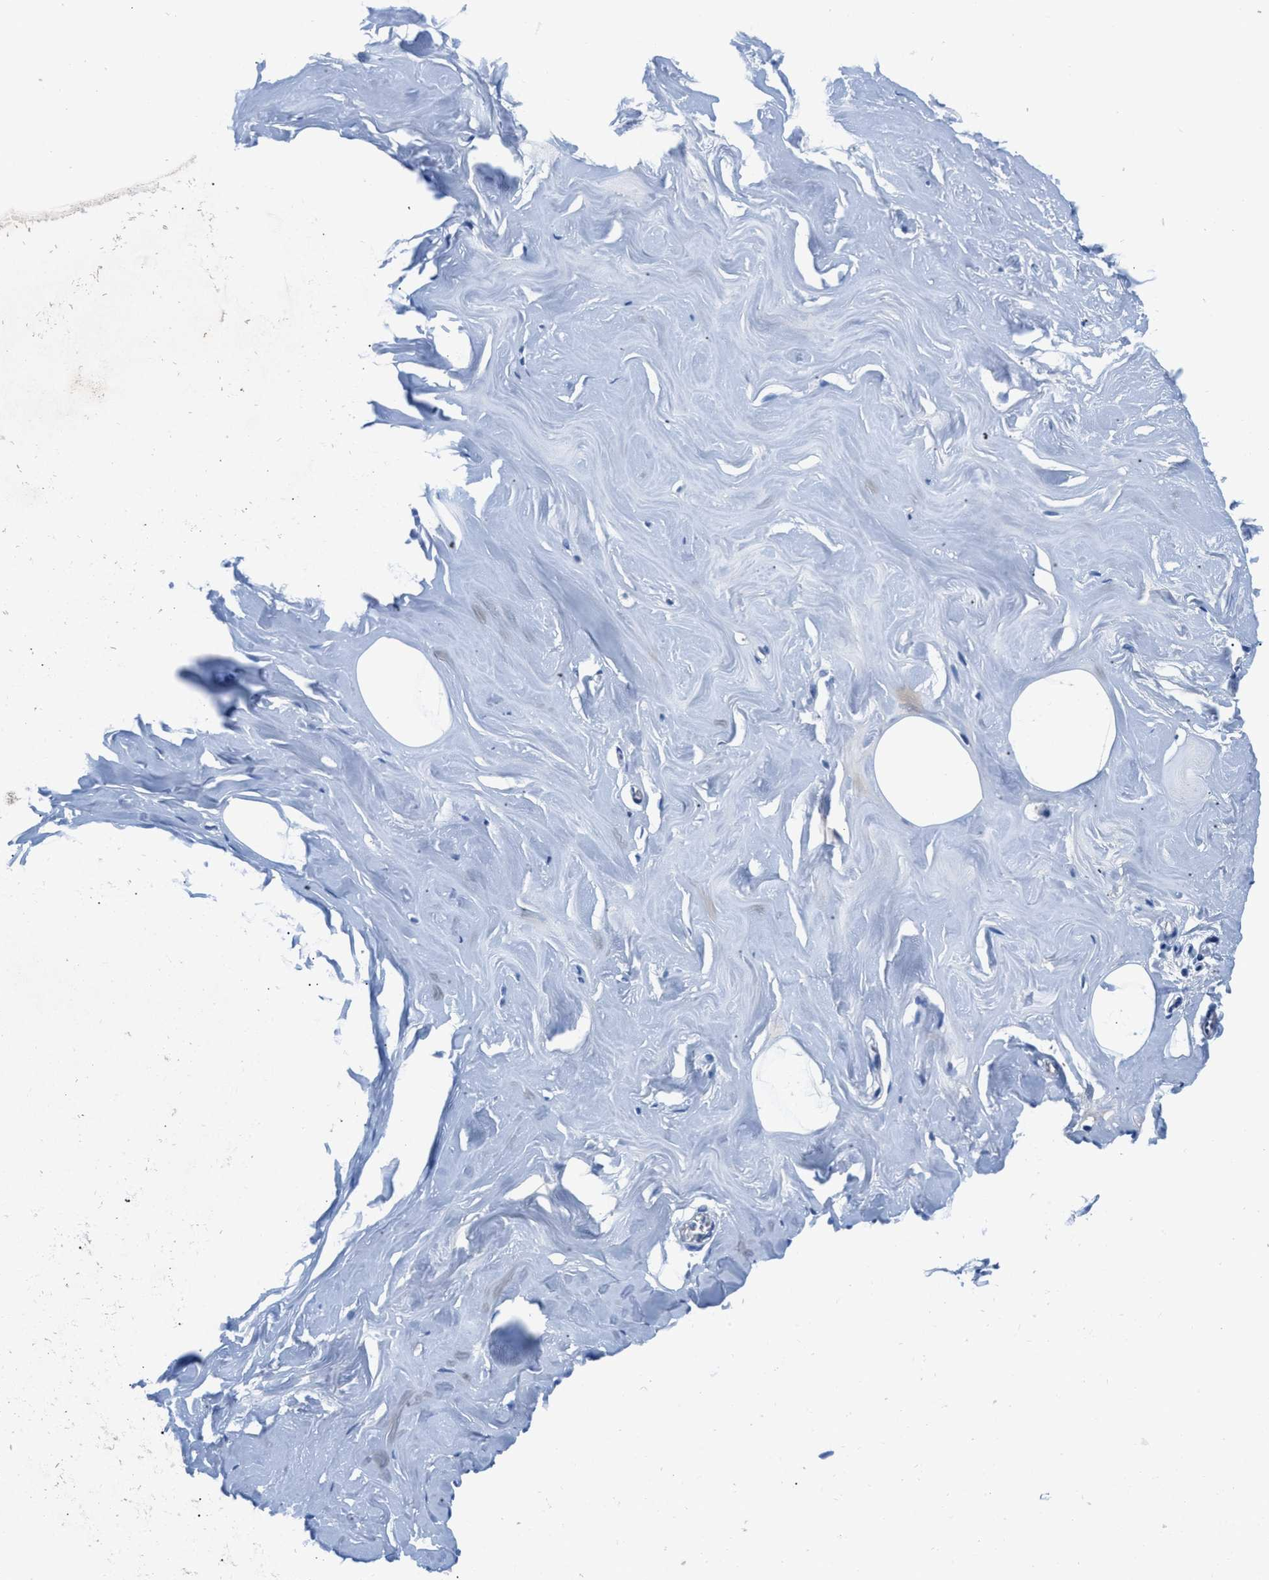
{"staining": {"intensity": "negative", "quantity": "none", "location": "none"}, "tissue": "adipose tissue", "cell_type": "Adipocytes", "image_type": "normal", "snomed": [{"axis": "morphology", "description": "Normal tissue, NOS"}, {"axis": "morphology", "description": "Fibrosis, NOS"}, {"axis": "topography", "description": "Breast"}, {"axis": "topography", "description": "Adipose tissue"}], "caption": "High magnification brightfield microscopy of normal adipose tissue stained with DAB (brown) and counterstained with hematoxylin (blue): adipocytes show no significant positivity.", "gene": "SLFN13", "patient": {"sex": "female", "age": 39}}